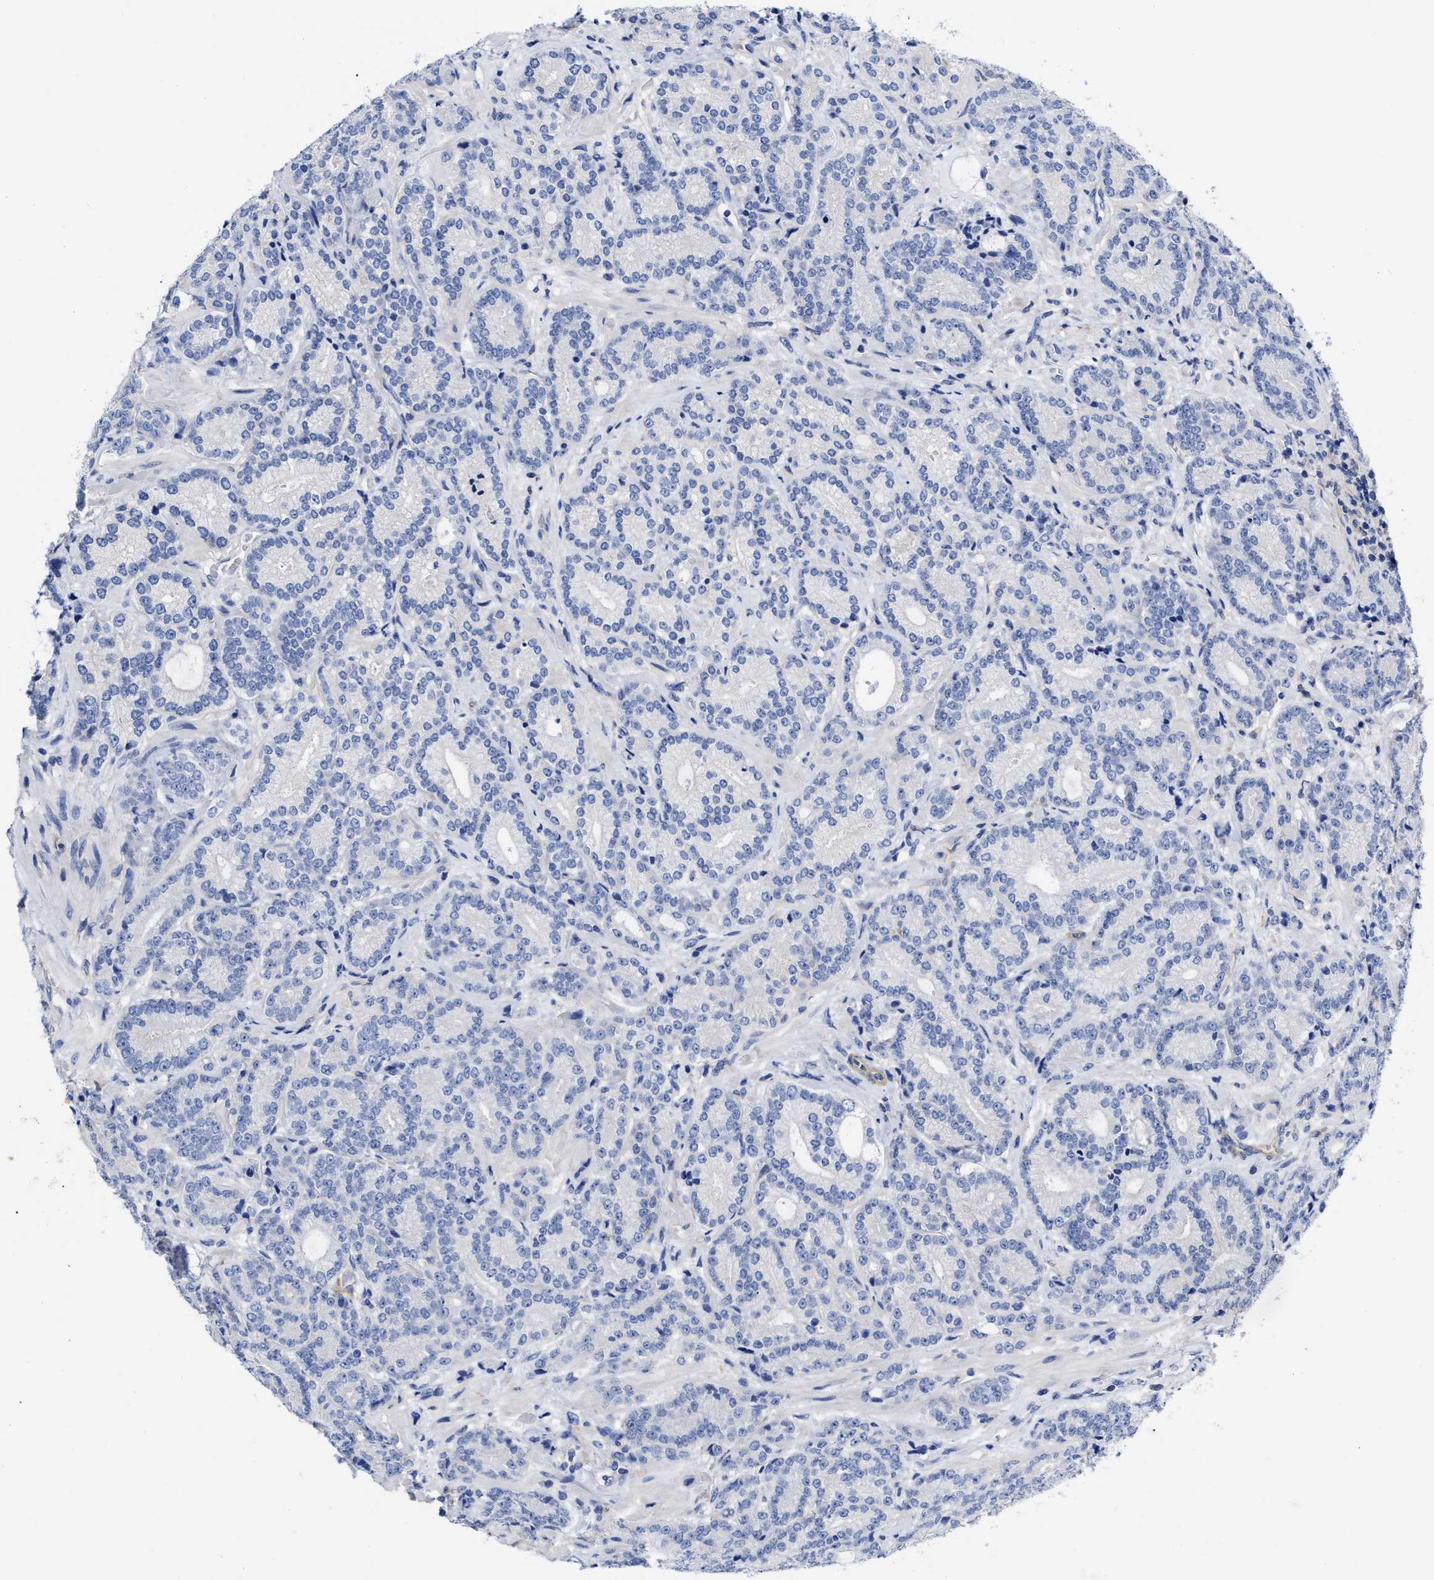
{"staining": {"intensity": "negative", "quantity": "none", "location": "none"}, "tissue": "prostate cancer", "cell_type": "Tumor cells", "image_type": "cancer", "snomed": [{"axis": "morphology", "description": "Adenocarcinoma, High grade"}, {"axis": "topography", "description": "Prostate"}], "caption": "This is an immunohistochemistry (IHC) photomicrograph of human prostate cancer (high-grade adenocarcinoma). There is no staining in tumor cells.", "gene": "IRAG2", "patient": {"sex": "male", "age": 61}}